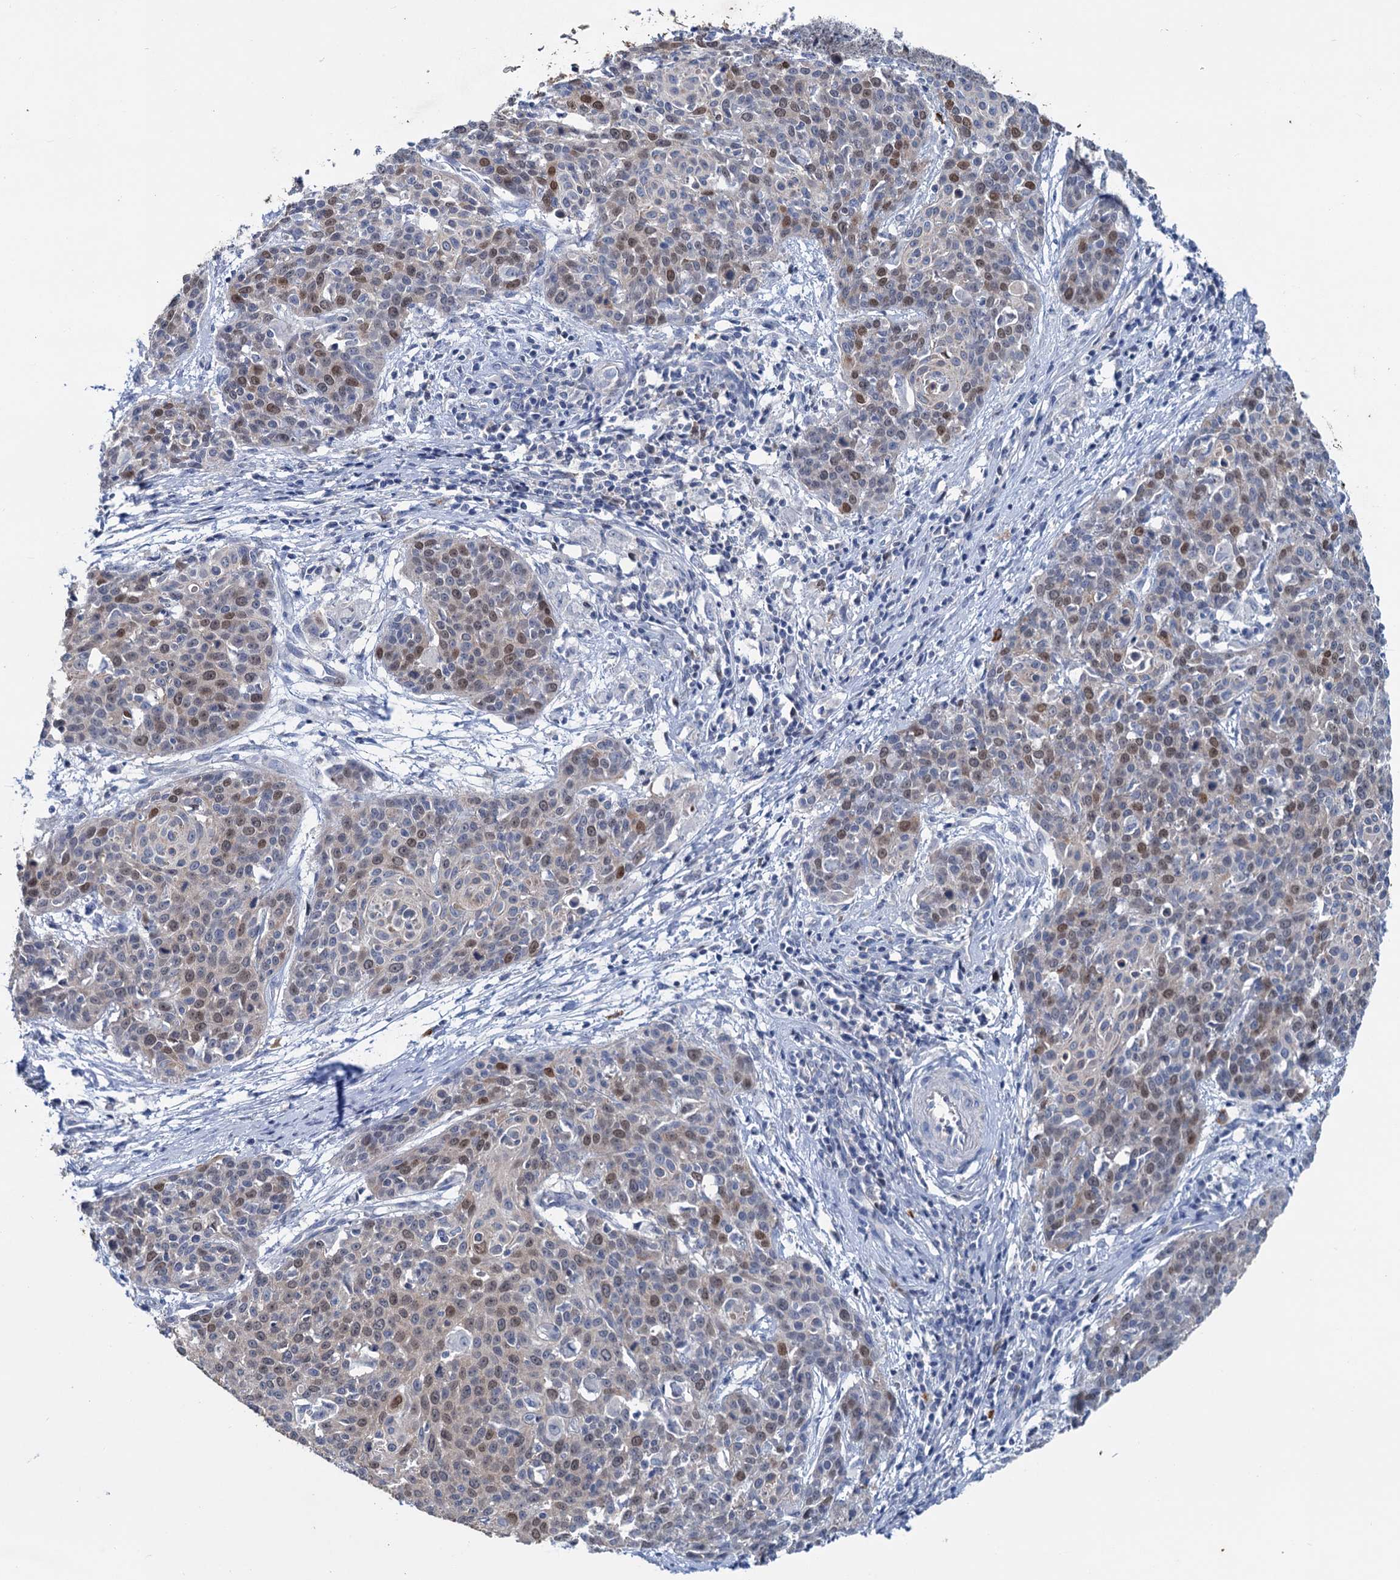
{"staining": {"intensity": "moderate", "quantity": "25%-75%", "location": "nuclear"}, "tissue": "cervical cancer", "cell_type": "Tumor cells", "image_type": "cancer", "snomed": [{"axis": "morphology", "description": "Squamous cell carcinoma, NOS"}, {"axis": "topography", "description": "Cervix"}], "caption": "Tumor cells demonstrate moderate nuclear staining in about 25%-75% of cells in cervical cancer.", "gene": "FAM111B", "patient": {"sex": "female", "age": 38}}